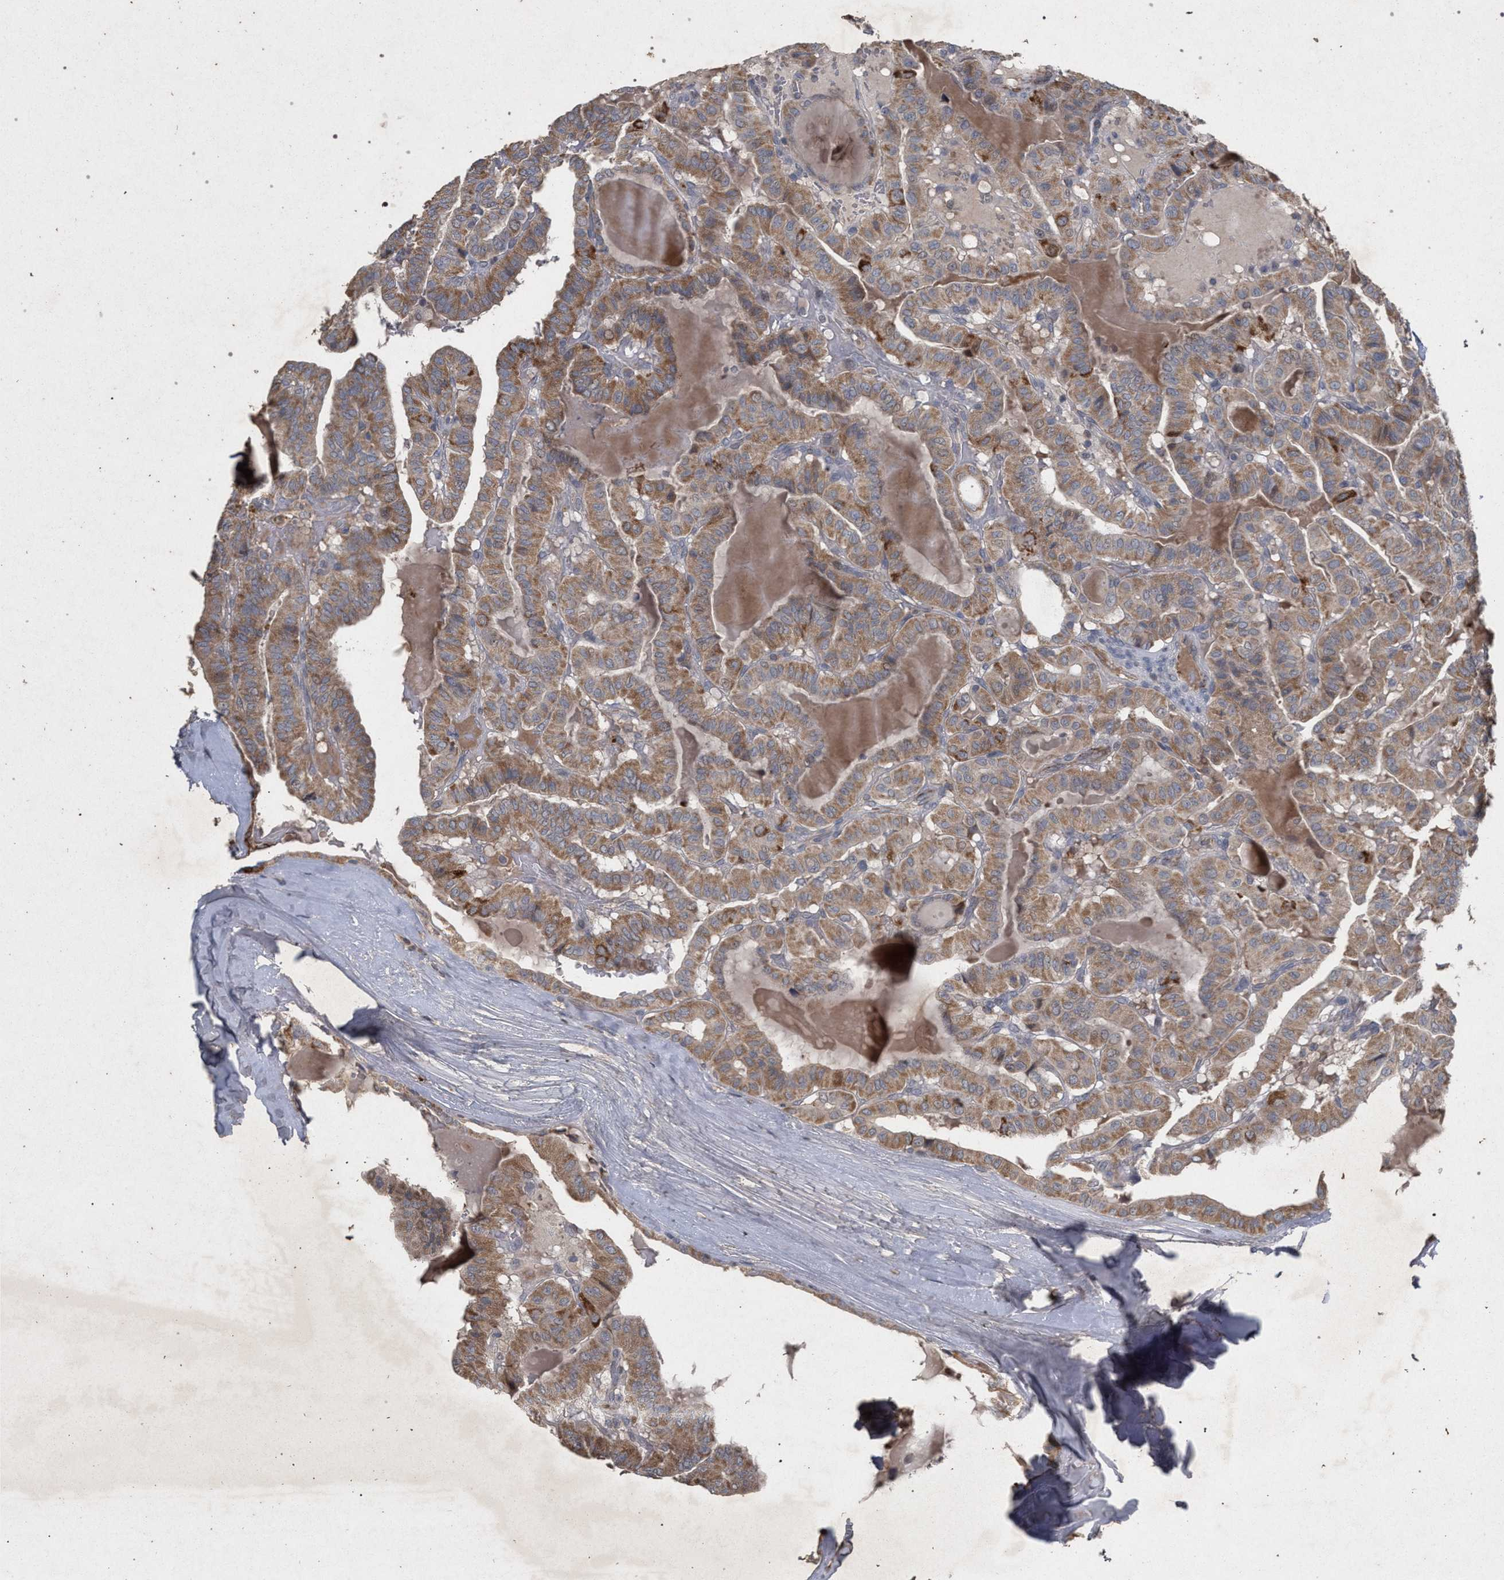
{"staining": {"intensity": "moderate", "quantity": ">75%", "location": "cytoplasmic/membranous"}, "tissue": "thyroid cancer", "cell_type": "Tumor cells", "image_type": "cancer", "snomed": [{"axis": "morphology", "description": "Papillary adenocarcinoma, NOS"}, {"axis": "topography", "description": "Thyroid gland"}], "caption": "Protein staining exhibits moderate cytoplasmic/membranous expression in about >75% of tumor cells in papillary adenocarcinoma (thyroid).", "gene": "PKD2L1", "patient": {"sex": "male", "age": 77}}